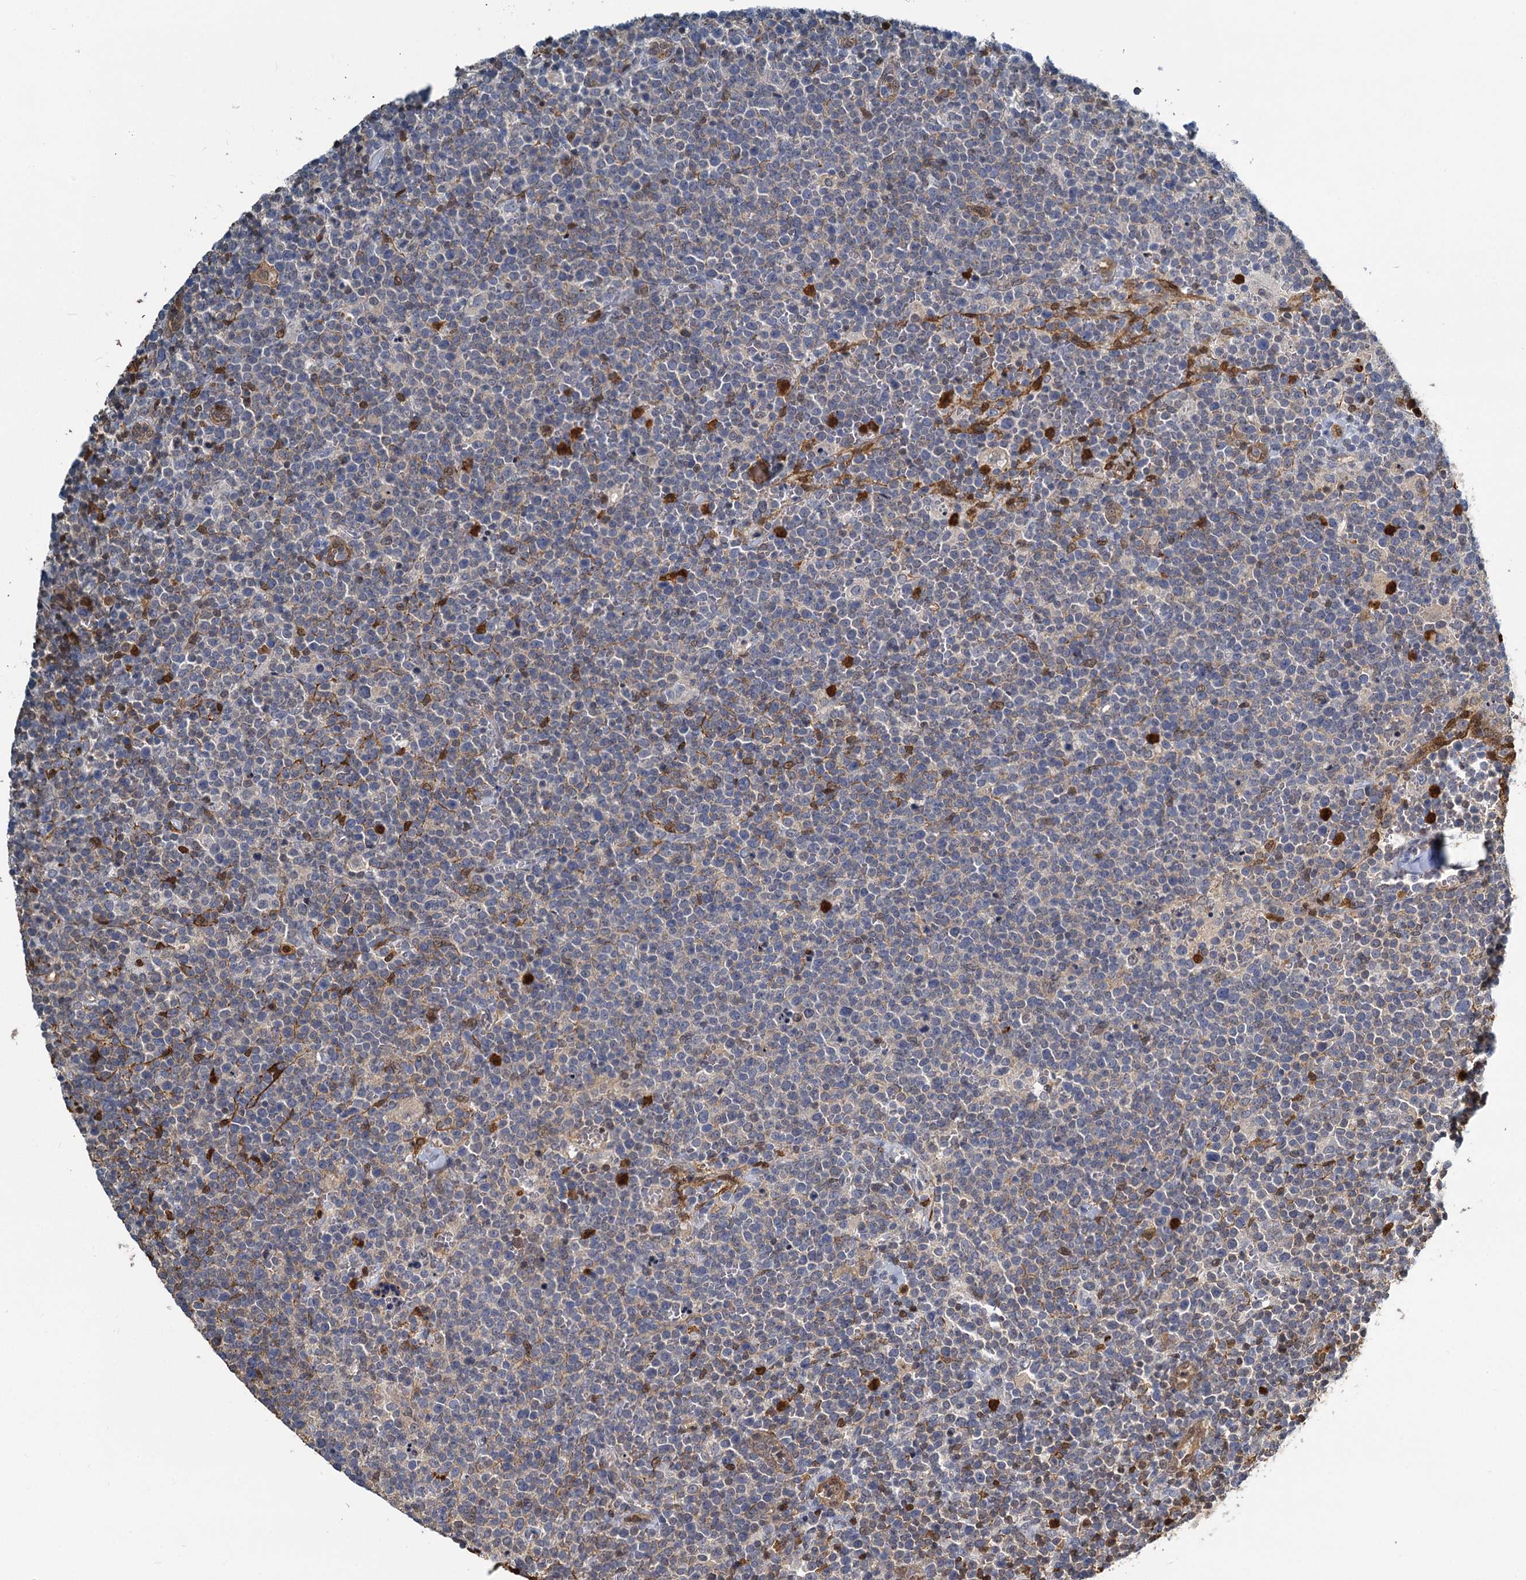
{"staining": {"intensity": "negative", "quantity": "none", "location": "none"}, "tissue": "lymphoma", "cell_type": "Tumor cells", "image_type": "cancer", "snomed": [{"axis": "morphology", "description": "Malignant lymphoma, non-Hodgkin's type, High grade"}, {"axis": "topography", "description": "Lymph node"}], "caption": "Protein analysis of high-grade malignant lymphoma, non-Hodgkin's type shows no significant staining in tumor cells. (DAB (3,3'-diaminobenzidine) immunohistochemistry (IHC) with hematoxylin counter stain).", "gene": "S100A6", "patient": {"sex": "male", "age": 61}}